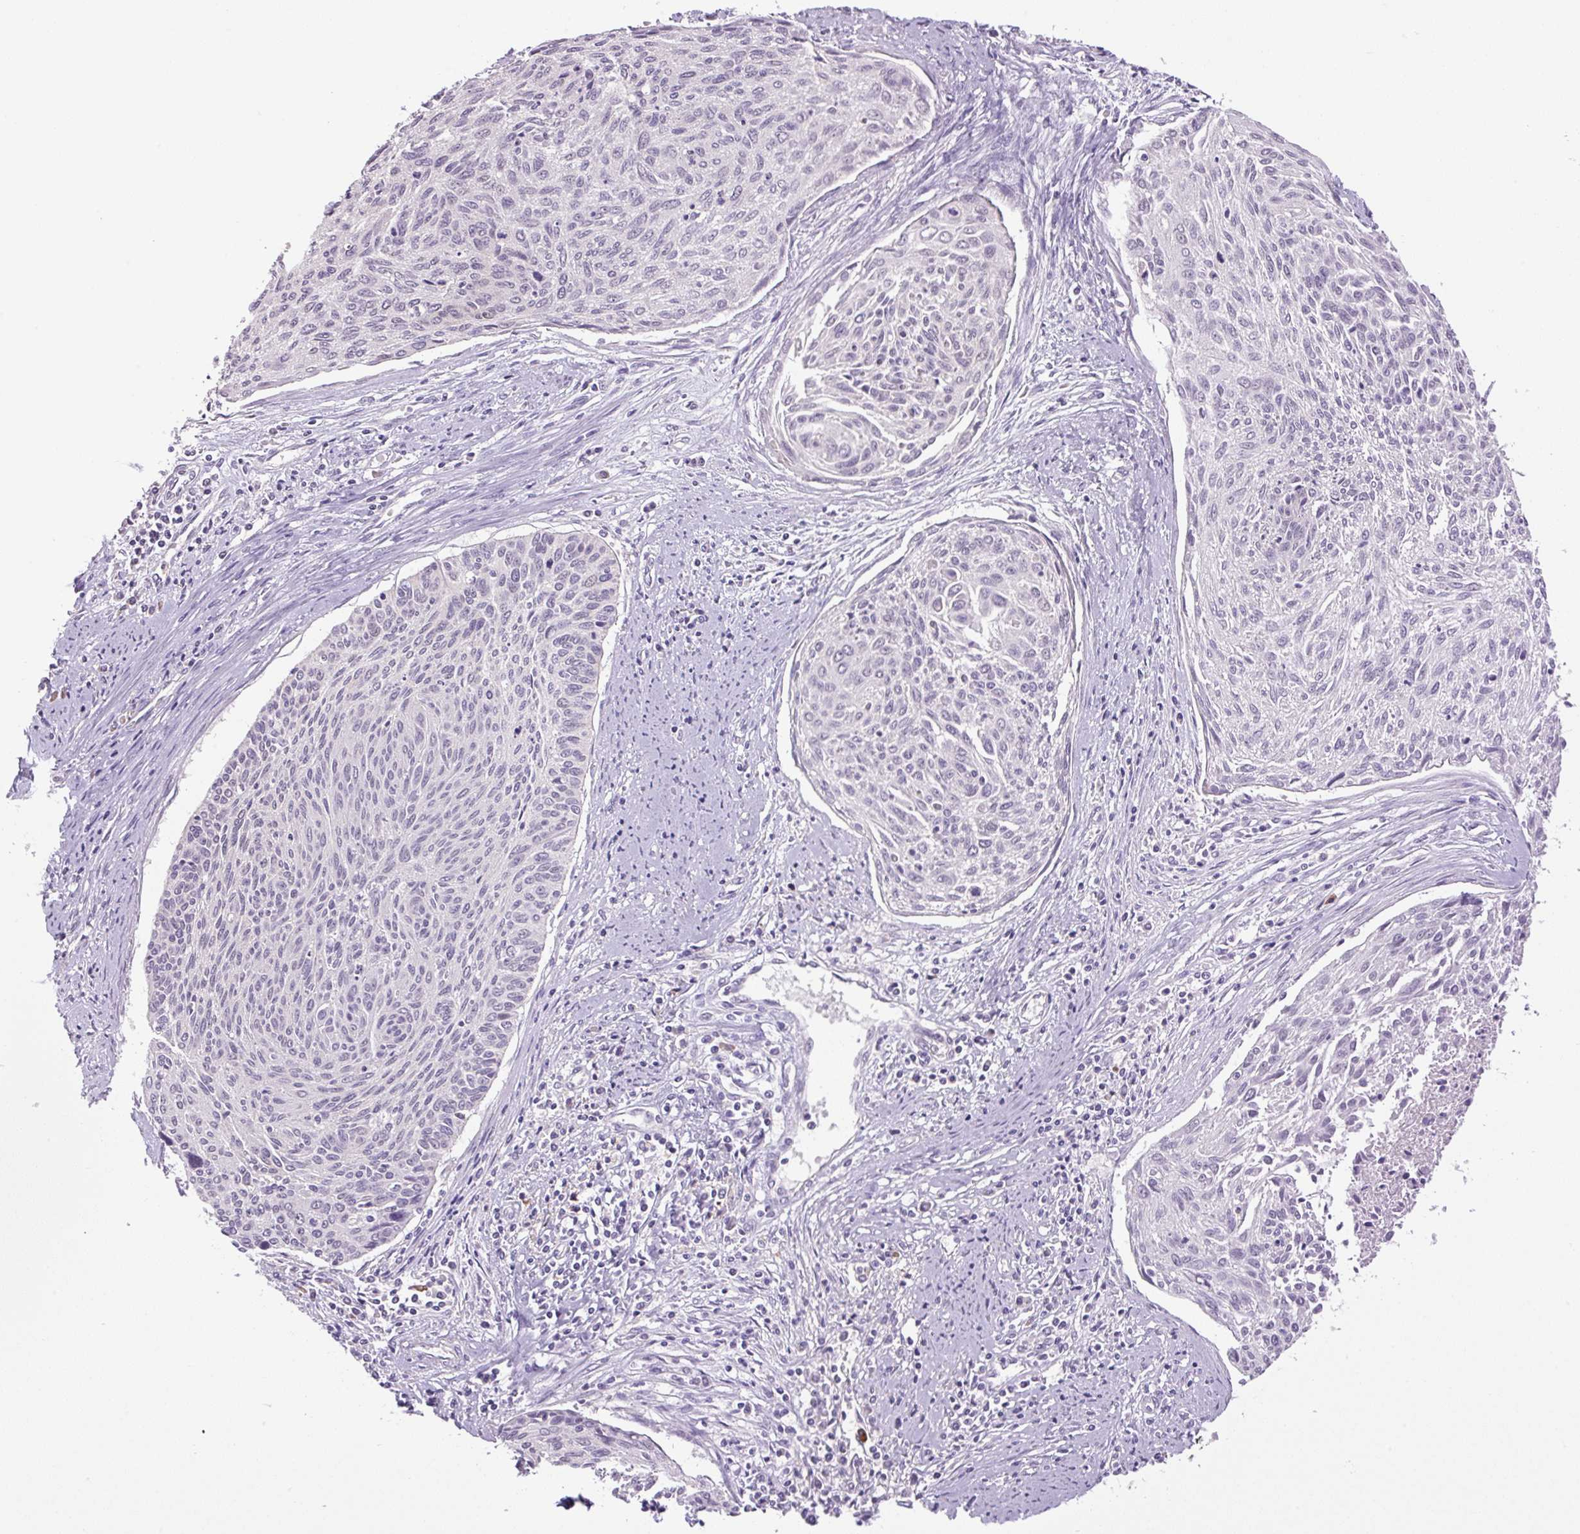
{"staining": {"intensity": "negative", "quantity": "none", "location": "none"}, "tissue": "cervical cancer", "cell_type": "Tumor cells", "image_type": "cancer", "snomed": [{"axis": "morphology", "description": "Squamous cell carcinoma, NOS"}, {"axis": "topography", "description": "Cervix"}], "caption": "A micrograph of human cervical cancer is negative for staining in tumor cells. The staining was performed using DAB (3,3'-diaminobenzidine) to visualize the protein expression in brown, while the nuclei were stained in blue with hematoxylin (Magnification: 20x).", "gene": "SGF29", "patient": {"sex": "female", "age": 55}}